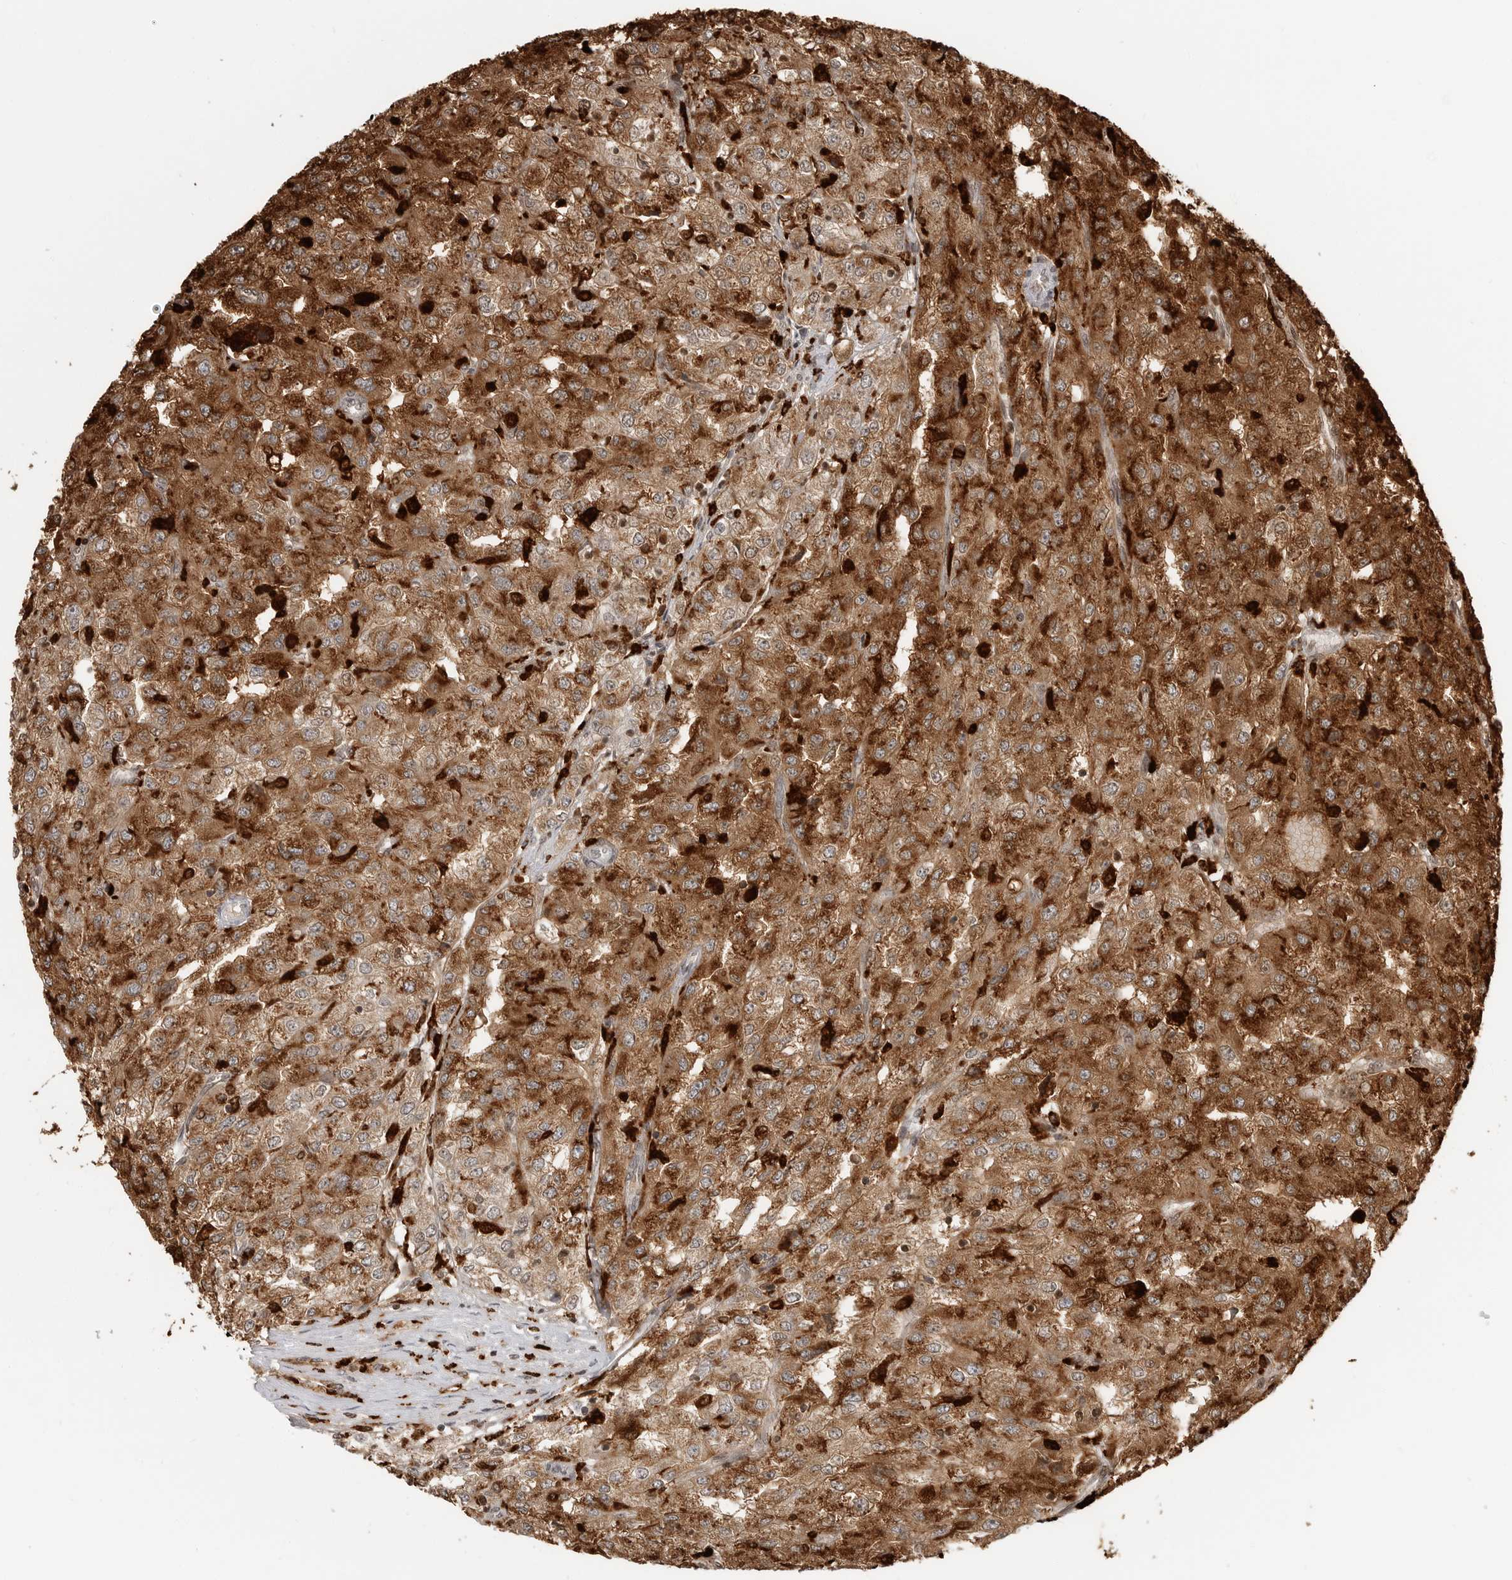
{"staining": {"intensity": "moderate", "quantity": ">75%", "location": "cytoplasmic/membranous"}, "tissue": "renal cancer", "cell_type": "Tumor cells", "image_type": "cancer", "snomed": [{"axis": "morphology", "description": "Adenocarcinoma, NOS"}, {"axis": "topography", "description": "Kidney"}], "caption": "Moderate cytoplasmic/membranous positivity for a protein is seen in approximately >75% of tumor cells of renal cancer (adenocarcinoma) using immunohistochemistry (IHC).", "gene": "IFI30", "patient": {"sex": "female", "age": 54}}